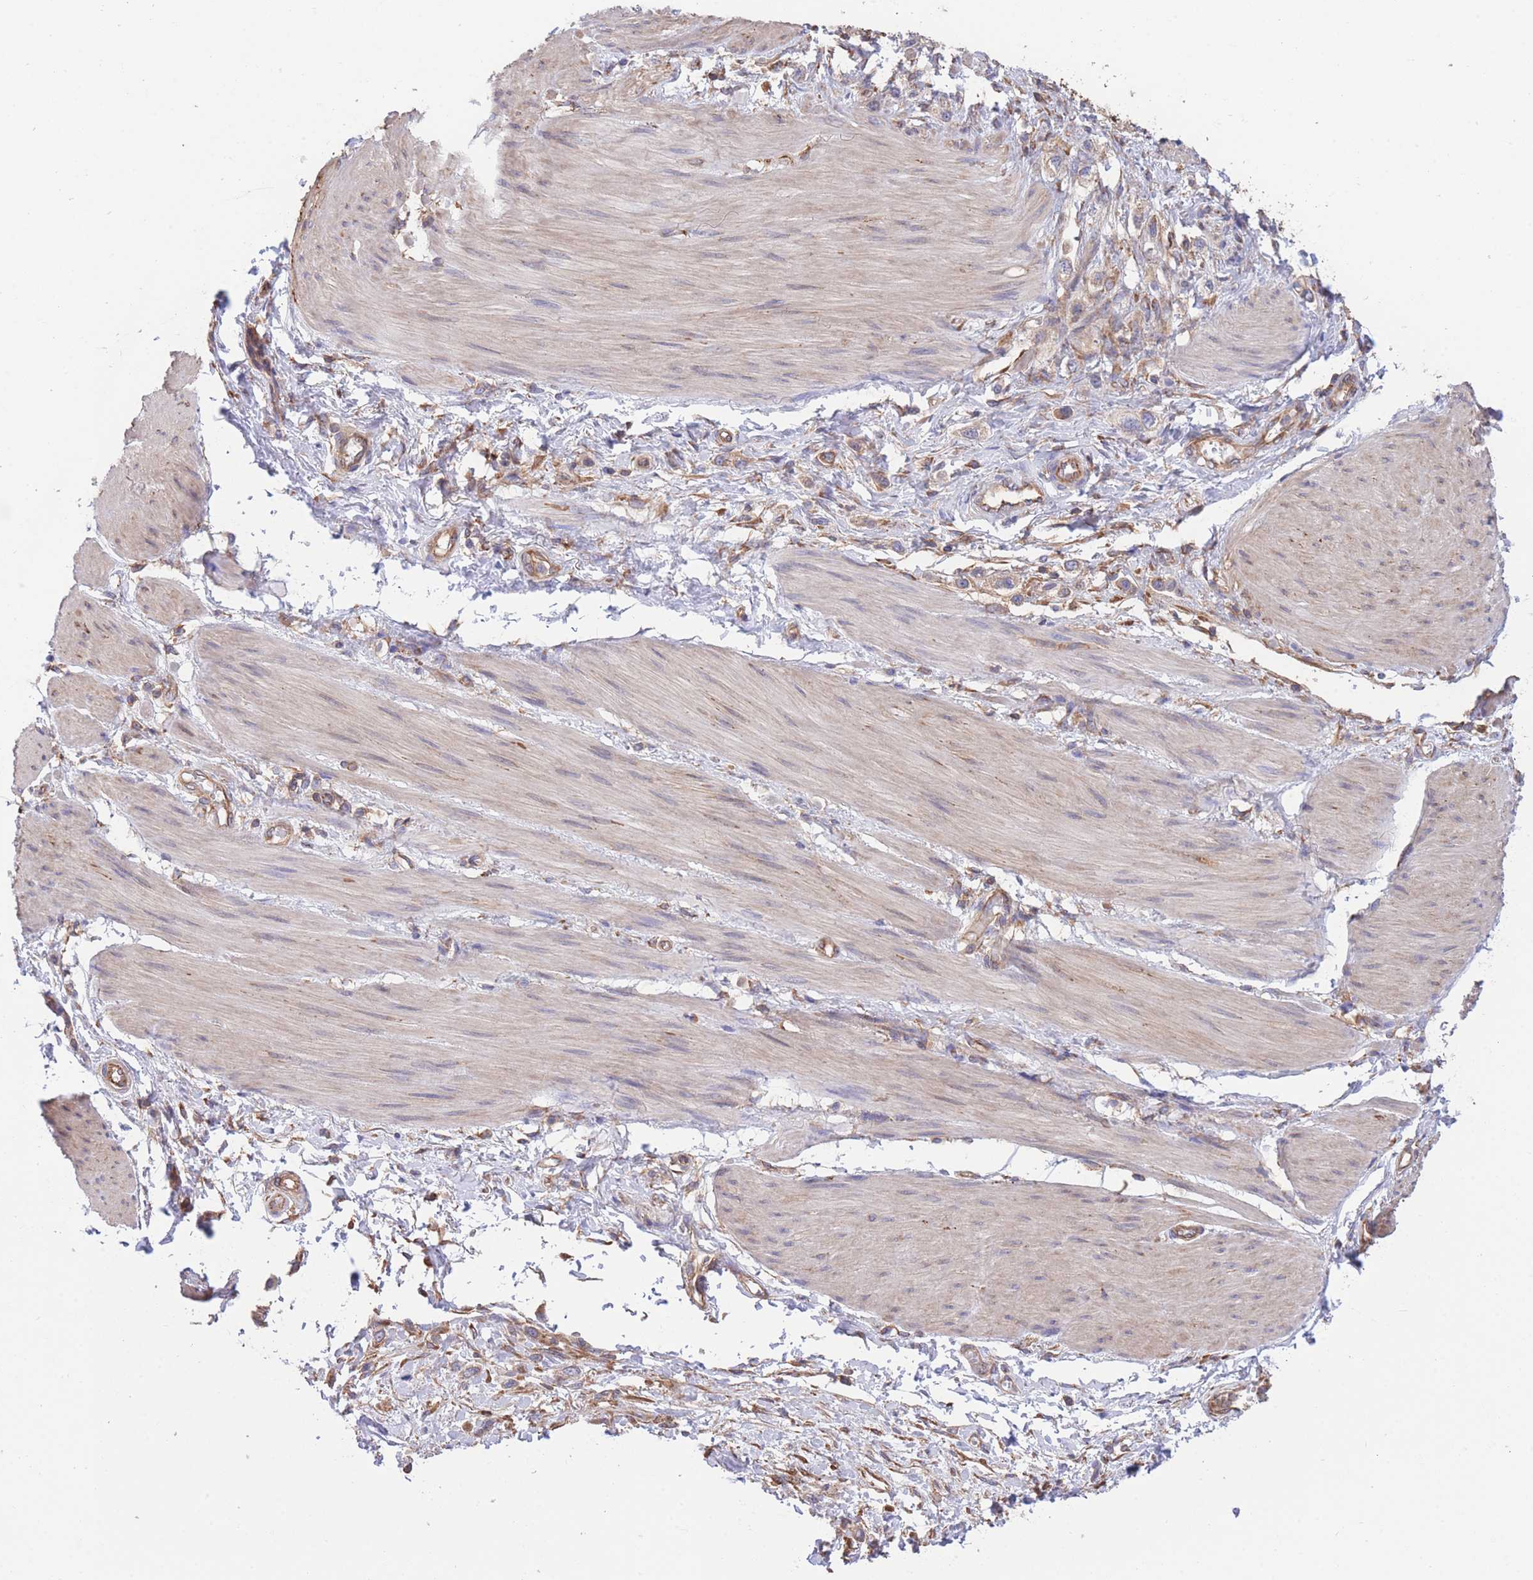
{"staining": {"intensity": "negative", "quantity": "none", "location": "none"}, "tissue": "stomach cancer", "cell_type": "Tumor cells", "image_type": "cancer", "snomed": [{"axis": "morphology", "description": "Adenocarcinoma, NOS"}, {"axis": "topography", "description": "Stomach"}], "caption": "Histopathology image shows no protein expression in tumor cells of stomach cancer (adenocarcinoma) tissue.", "gene": "LRRN4CL", "patient": {"sex": "female", "age": 65}}